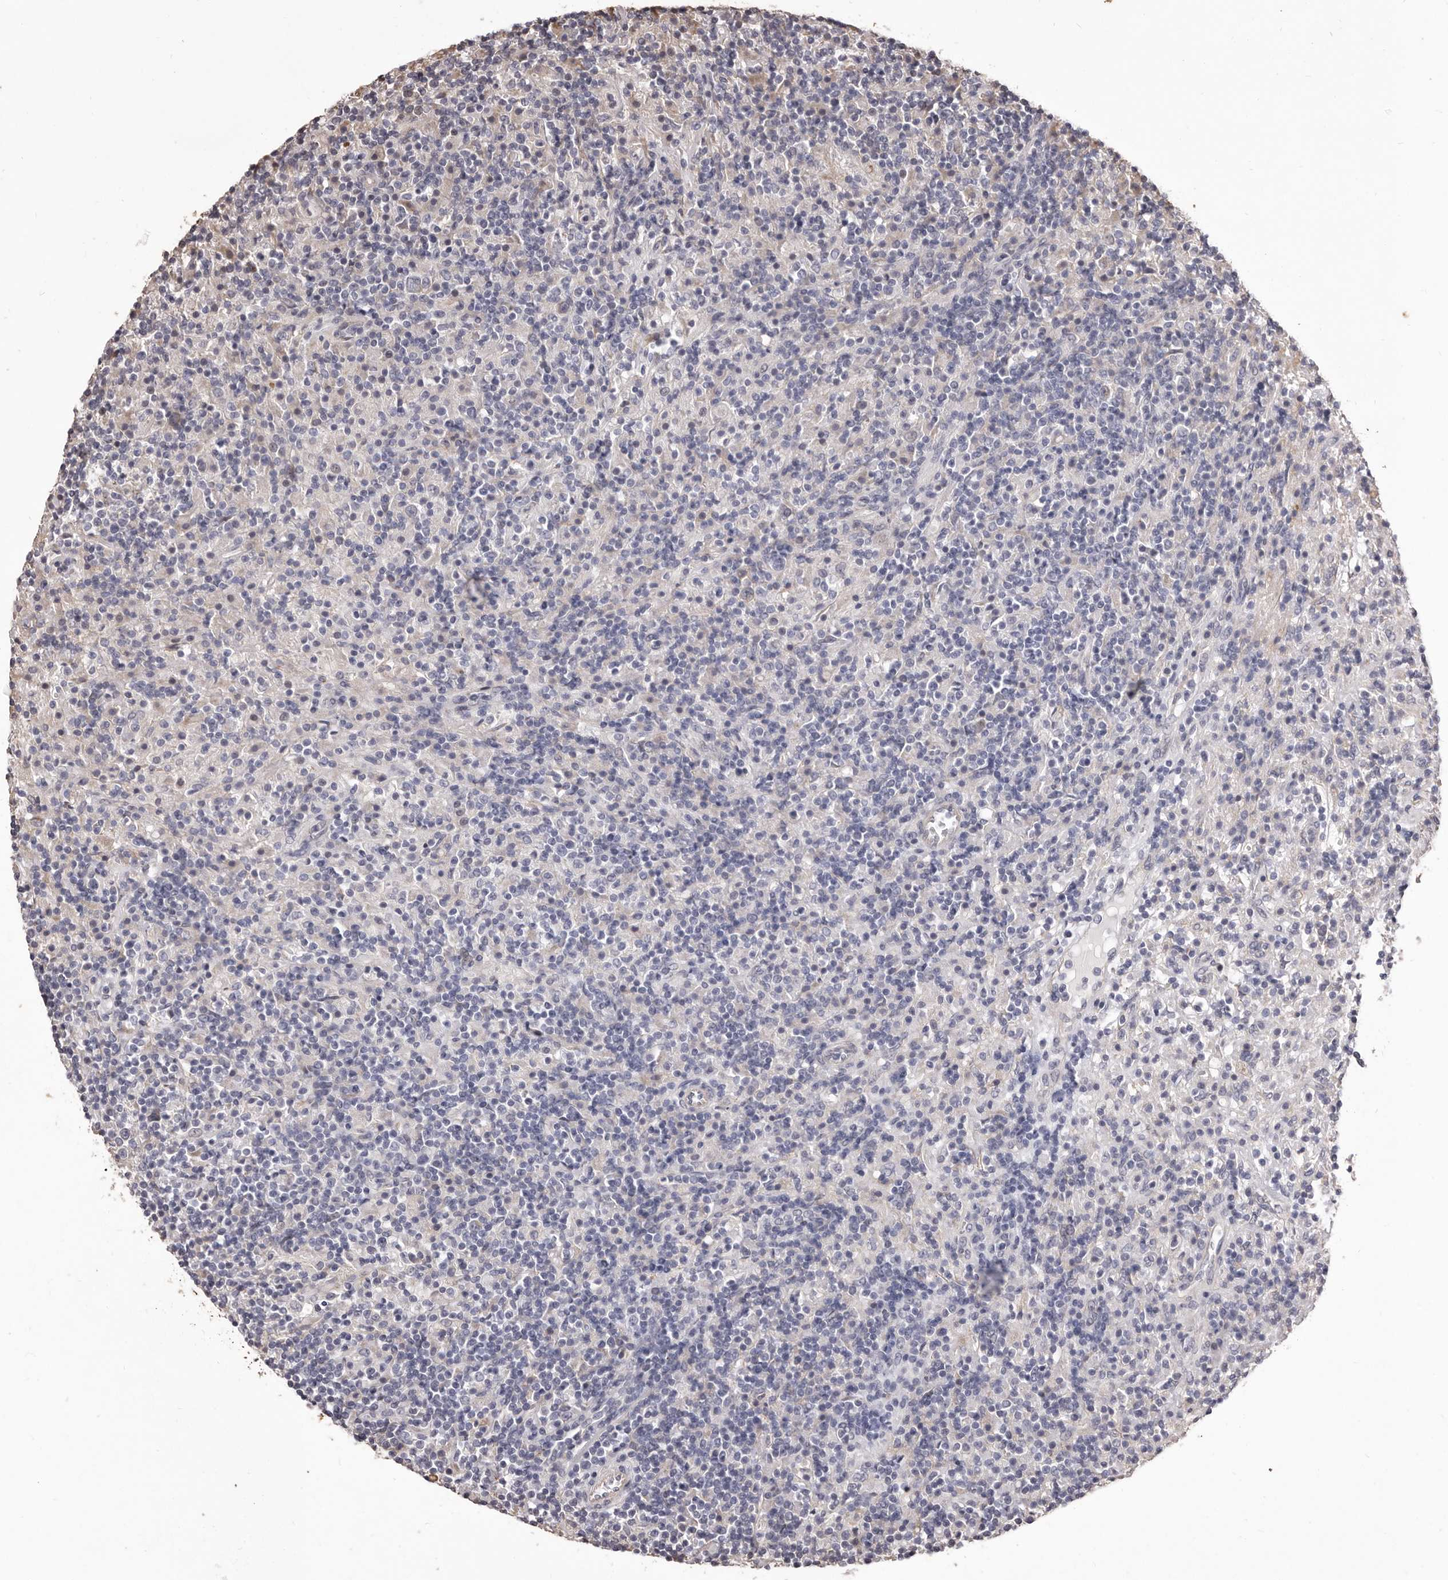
{"staining": {"intensity": "negative", "quantity": "none", "location": "none"}, "tissue": "lymphoma", "cell_type": "Tumor cells", "image_type": "cancer", "snomed": [{"axis": "morphology", "description": "Hodgkin's disease, NOS"}, {"axis": "topography", "description": "Lymph node"}], "caption": "Hodgkin's disease was stained to show a protein in brown. There is no significant staining in tumor cells.", "gene": "ALPK1", "patient": {"sex": "male", "age": 70}}